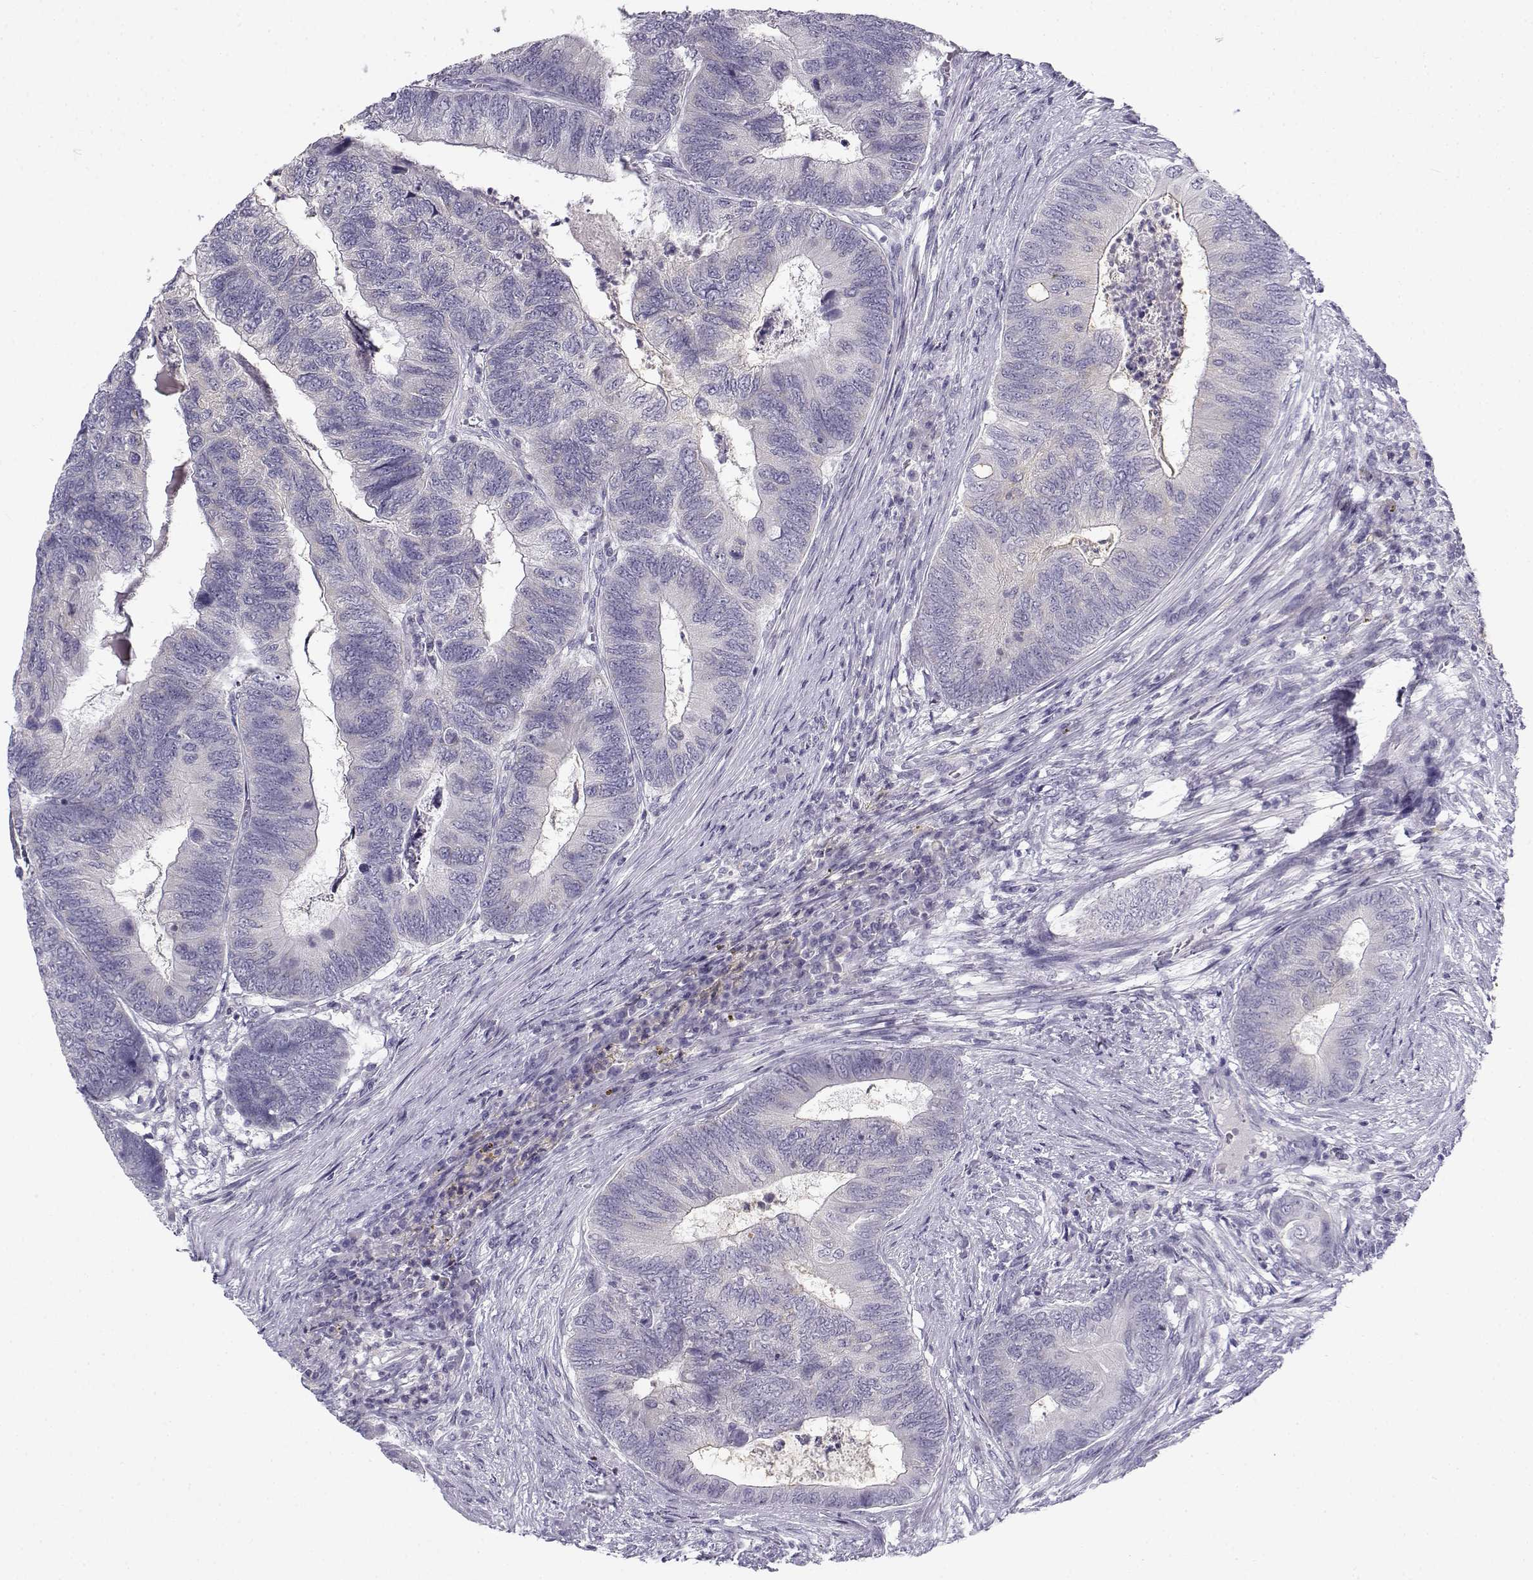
{"staining": {"intensity": "negative", "quantity": "none", "location": "none"}, "tissue": "colorectal cancer", "cell_type": "Tumor cells", "image_type": "cancer", "snomed": [{"axis": "morphology", "description": "Adenocarcinoma, NOS"}, {"axis": "topography", "description": "Colon"}], "caption": "The photomicrograph reveals no staining of tumor cells in adenocarcinoma (colorectal).", "gene": "FAM166A", "patient": {"sex": "female", "age": 67}}